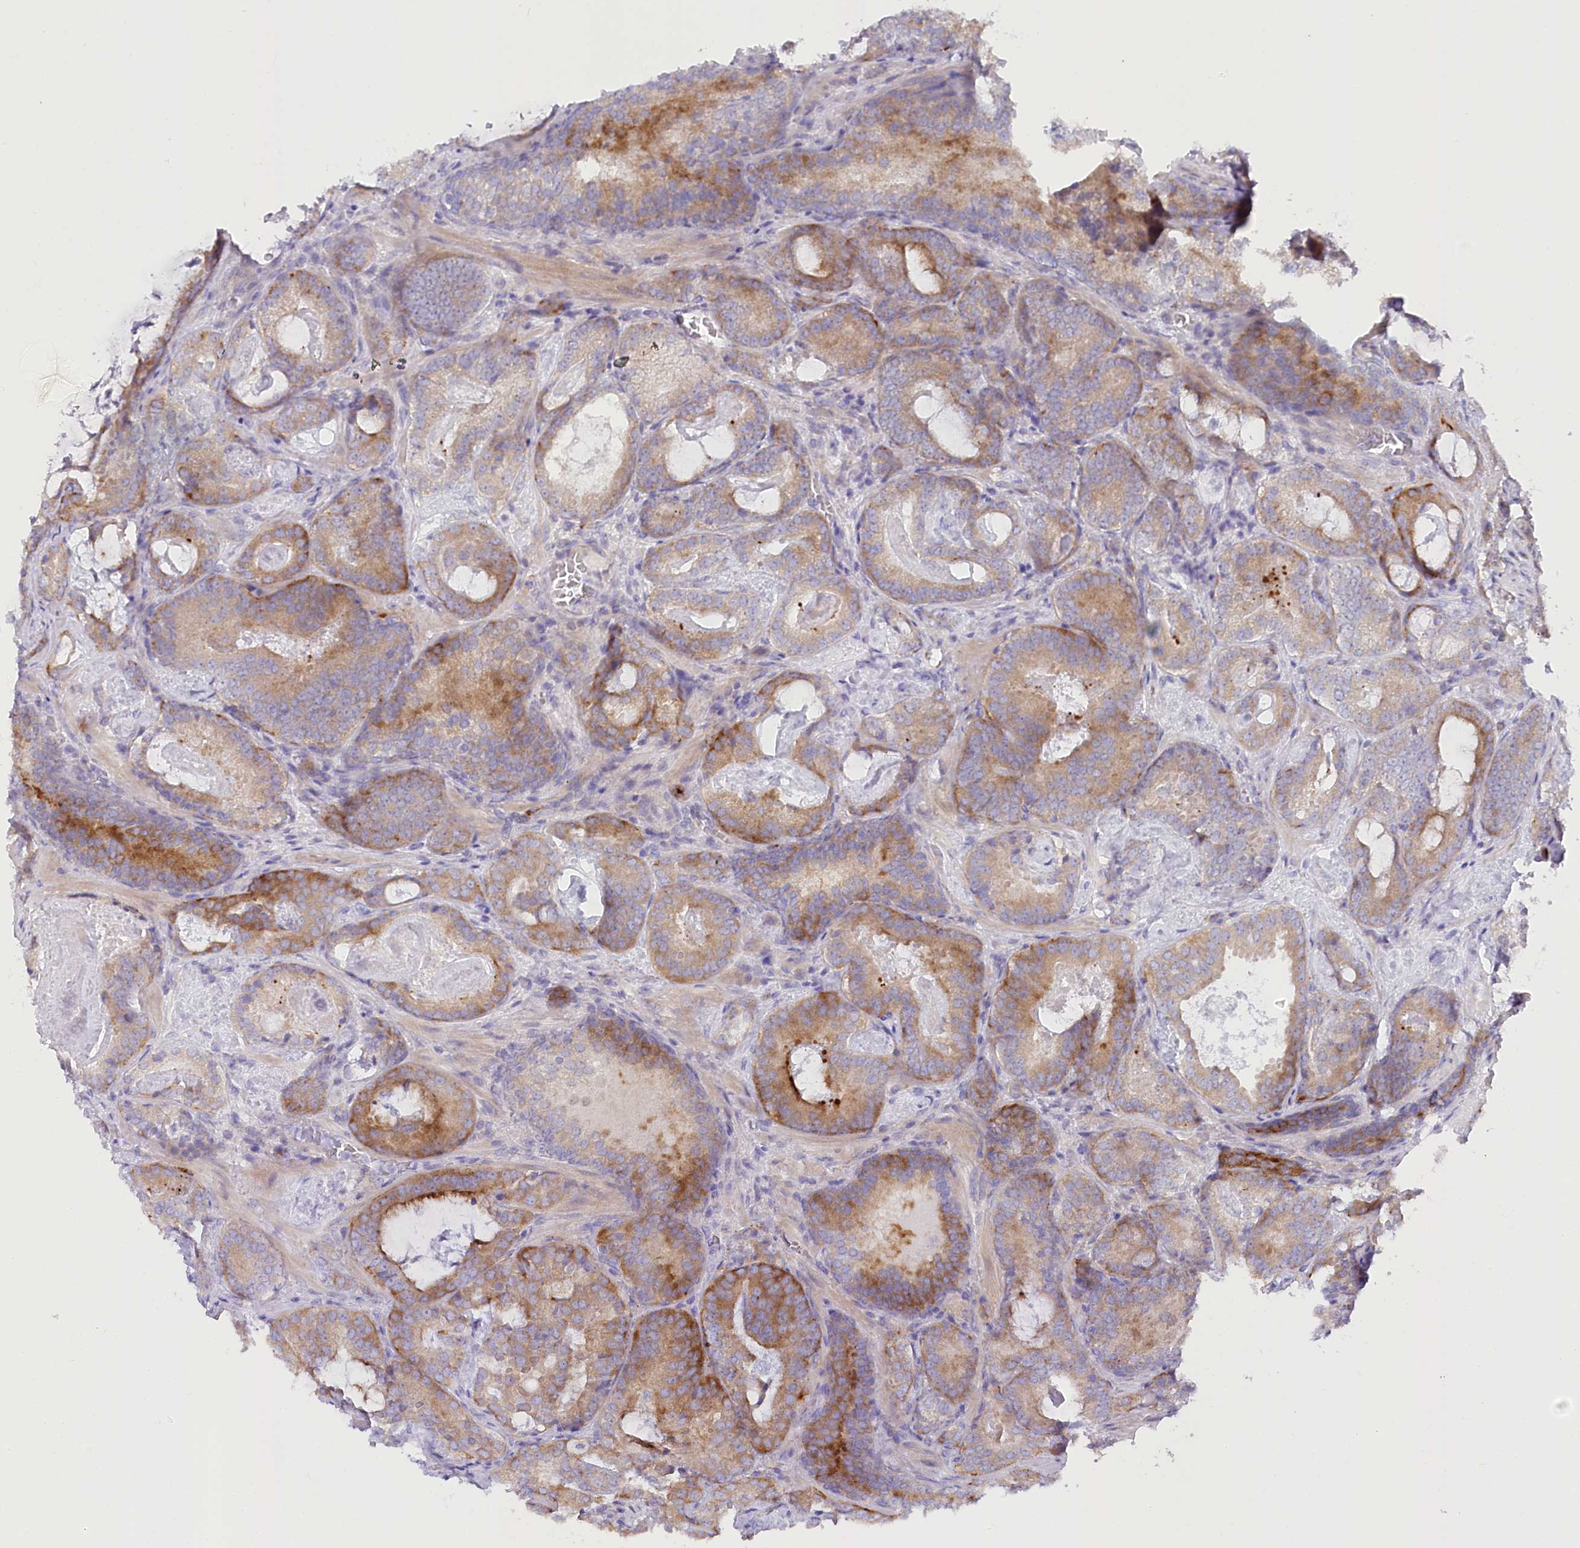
{"staining": {"intensity": "moderate", "quantity": ">75%", "location": "cytoplasmic/membranous"}, "tissue": "prostate cancer", "cell_type": "Tumor cells", "image_type": "cancer", "snomed": [{"axis": "morphology", "description": "Adenocarcinoma, Low grade"}, {"axis": "topography", "description": "Prostate"}], "caption": "Immunohistochemical staining of prostate cancer (adenocarcinoma (low-grade)) shows medium levels of moderate cytoplasmic/membranous positivity in approximately >75% of tumor cells. (Stains: DAB (3,3'-diaminobenzidine) in brown, nuclei in blue, Microscopy: brightfield microscopy at high magnification).", "gene": "POGLUT1", "patient": {"sex": "male", "age": 60}}